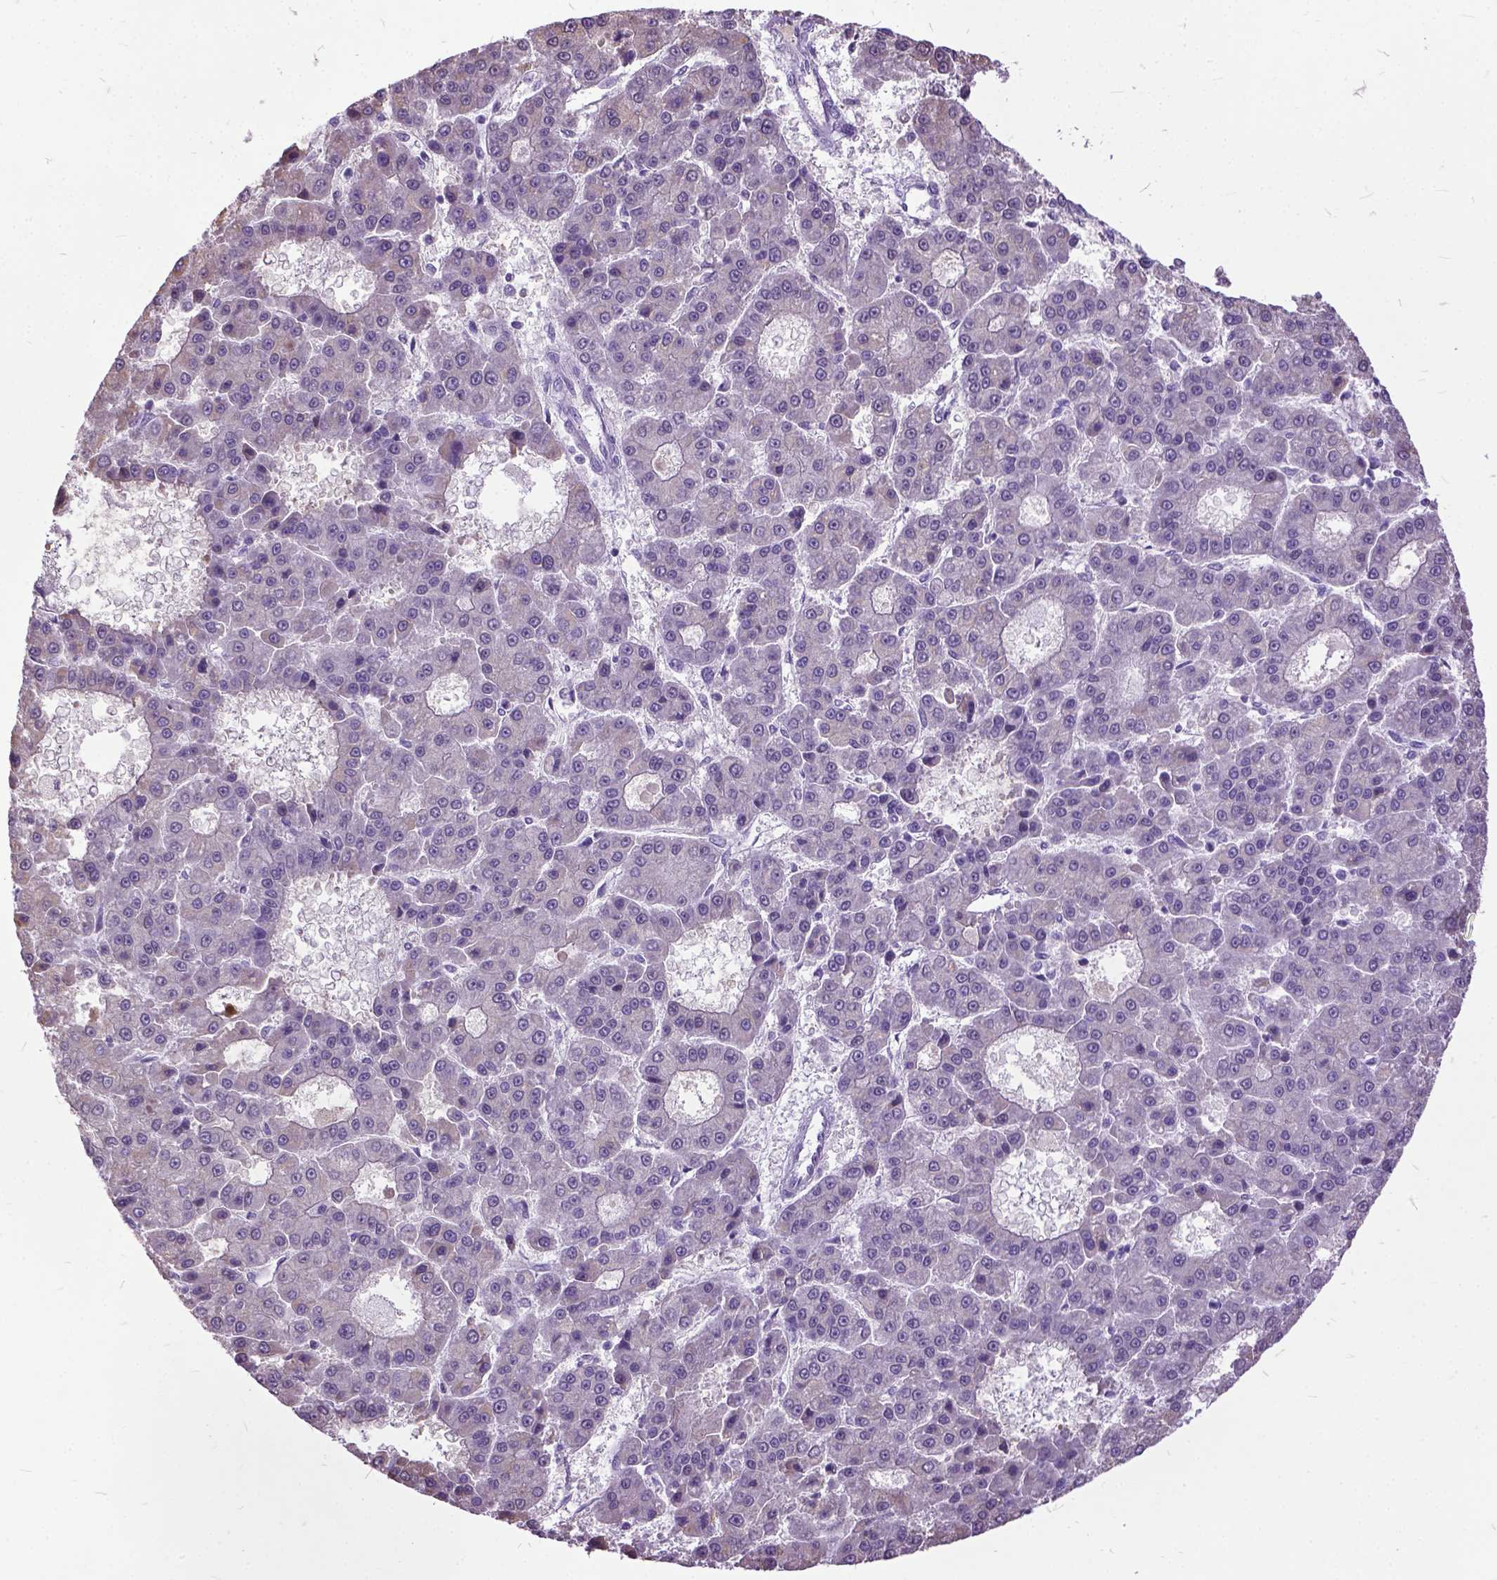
{"staining": {"intensity": "negative", "quantity": "none", "location": "none"}, "tissue": "liver cancer", "cell_type": "Tumor cells", "image_type": "cancer", "snomed": [{"axis": "morphology", "description": "Carcinoma, Hepatocellular, NOS"}, {"axis": "topography", "description": "Liver"}], "caption": "The micrograph shows no significant staining in tumor cells of liver cancer. (DAB (3,3'-diaminobenzidine) immunohistochemistry (IHC), high magnification).", "gene": "MARCHF10", "patient": {"sex": "male", "age": 70}}